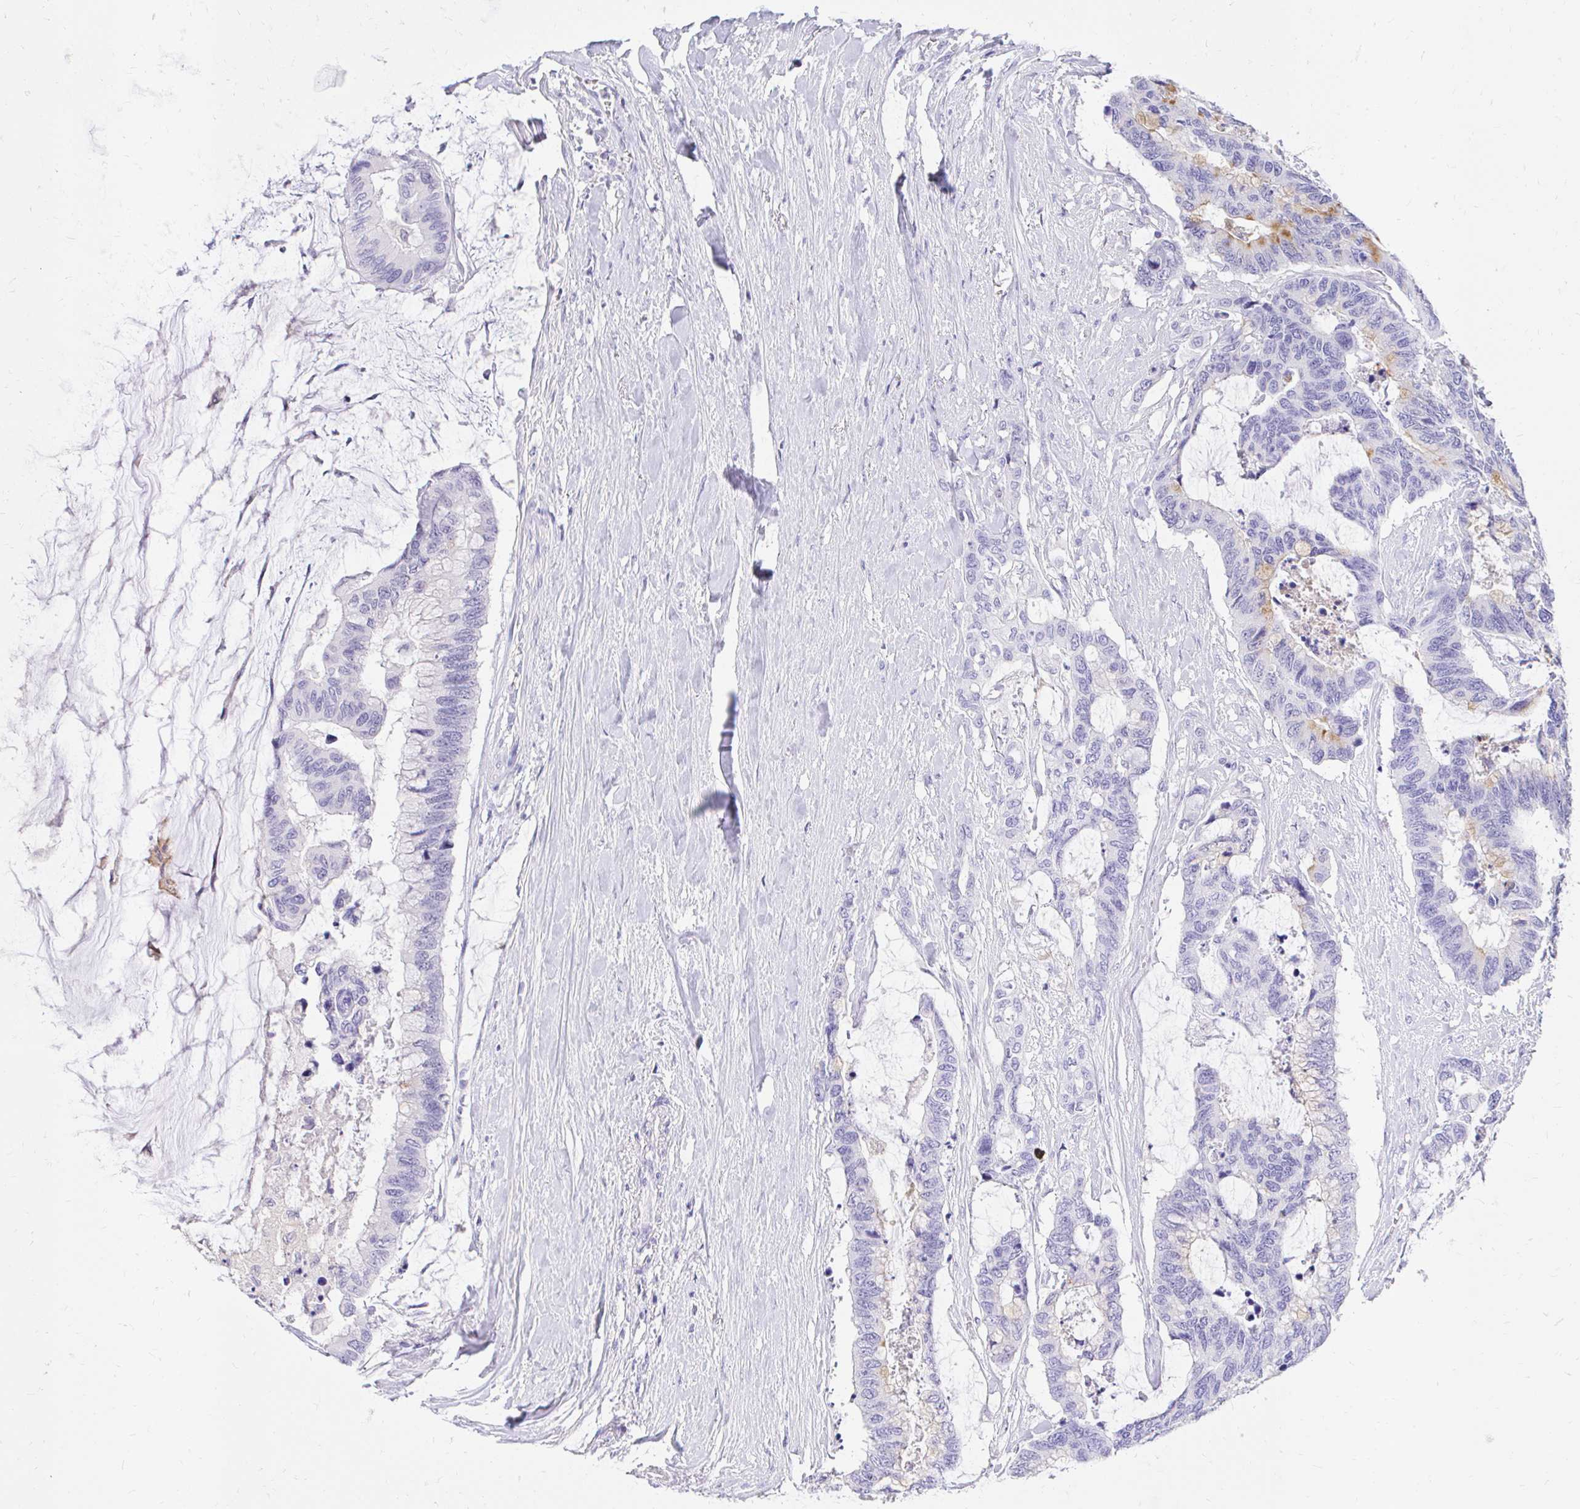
{"staining": {"intensity": "weak", "quantity": "<25%", "location": "cytoplasmic/membranous"}, "tissue": "colorectal cancer", "cell_type": "Tumor cells", "image_type": "cancer", "snomed": [{"axis": "morphology", "description": "Adenocarcinoma, NOS"}, {"axis": "topography", "description": "Rectum"}], "caption": "Colorectal adenocarcinoma was stained to show a protein in brown. There is no significant positivity in tumor cells.", "gene": "FATE1", "patient": {"sex": "female", "age": 59}}